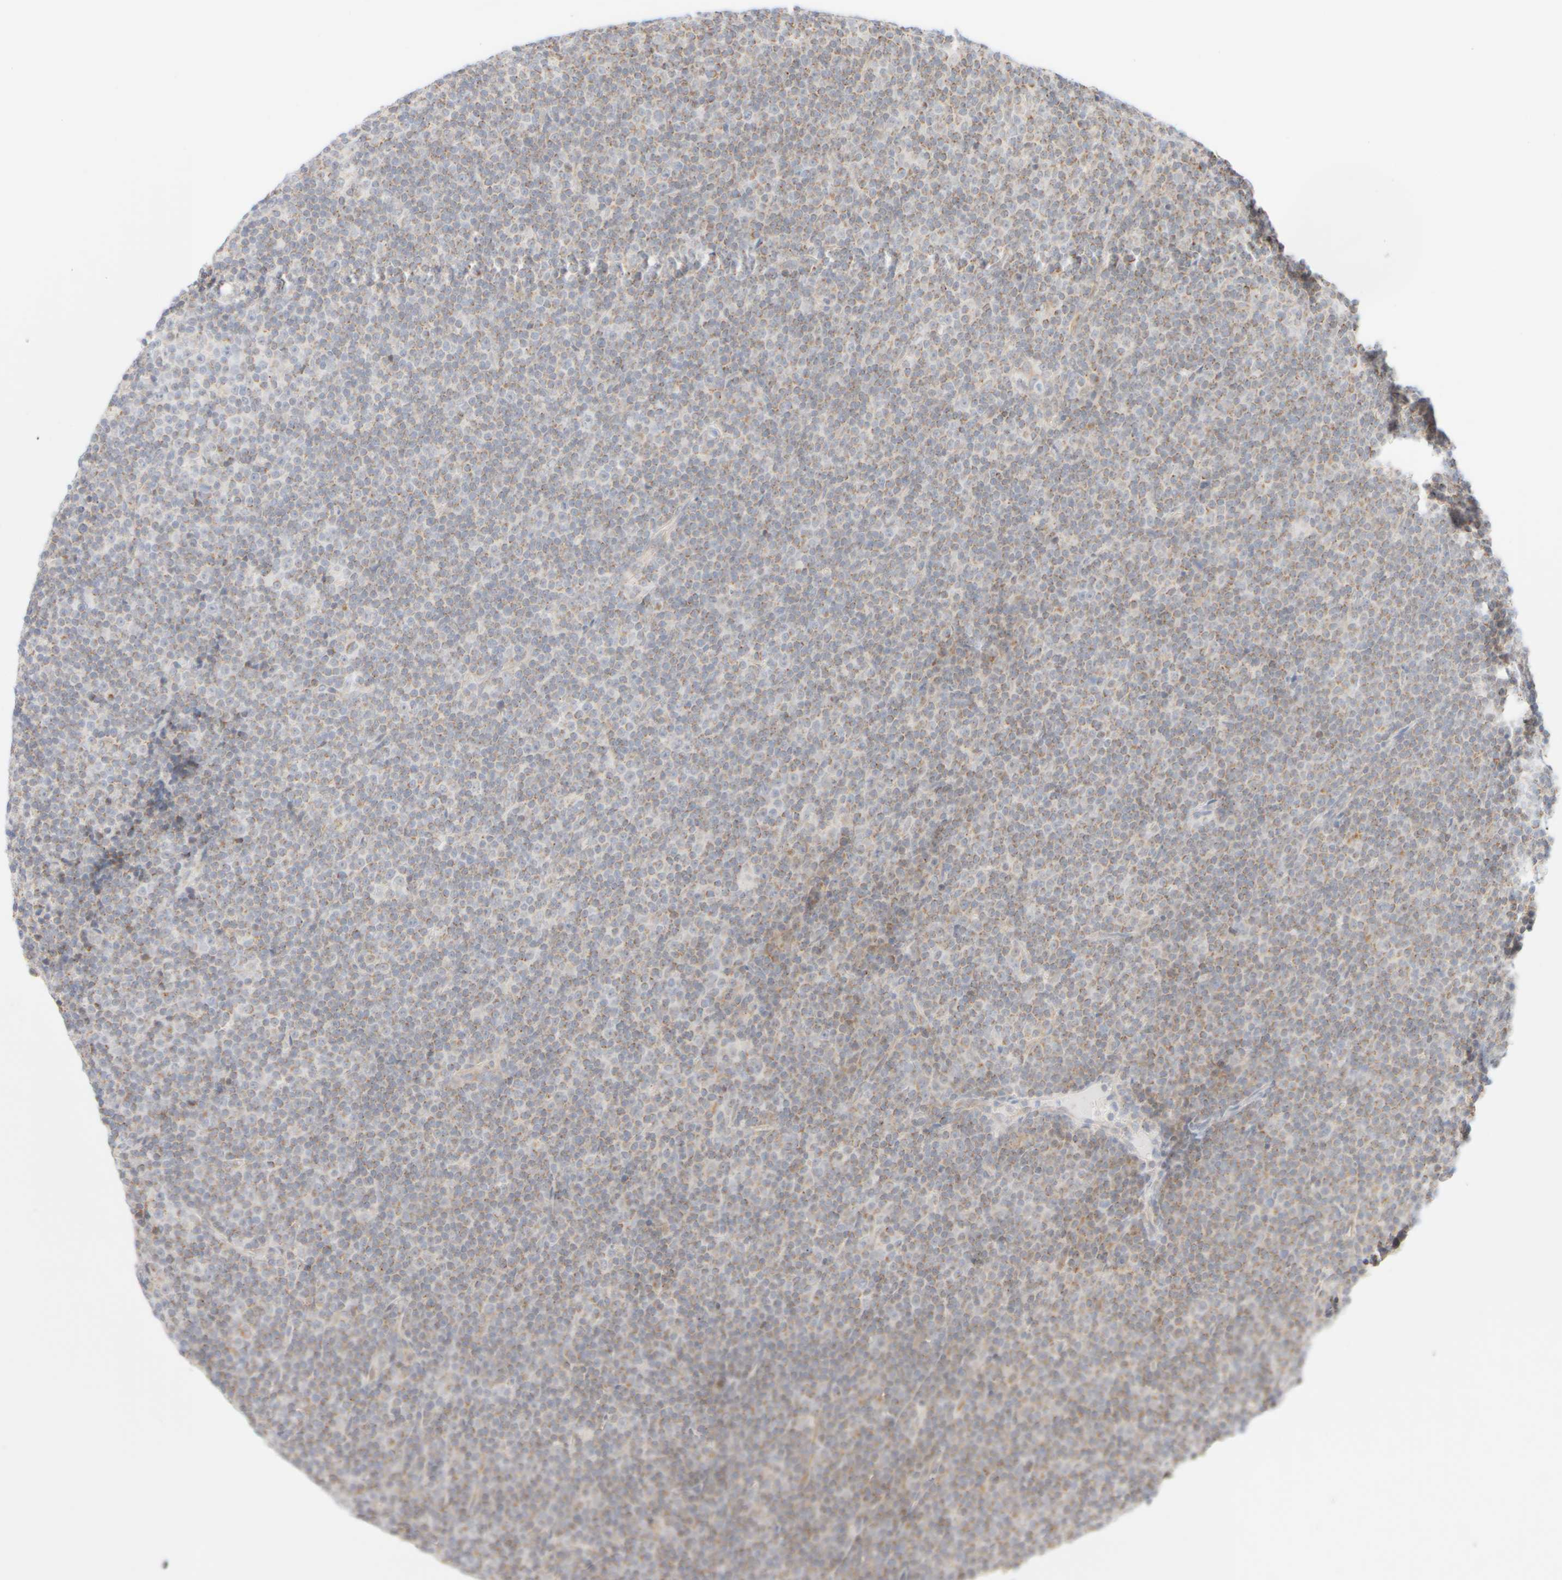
{"staining": {"intensity": "weak", "quantity": "<25%", "location": "cytoplasmic/membranous"}, "tissue": "lymphoma", "cell_type": "Tumor cells", "image_type": "cancer", "snomed": [{"axis": "morphology", "description": "Malignant lymphoma, non-Hodgkin's type, Low grade"}, {"axis": "topography", "description": "Lymph node"}], "caption": "Immunohistochemical staining of human lymphoma demonstrates no significant staining in tumor cells.", "gene": "PPM1K", "patient": {"sex": "female", "age": 67}}